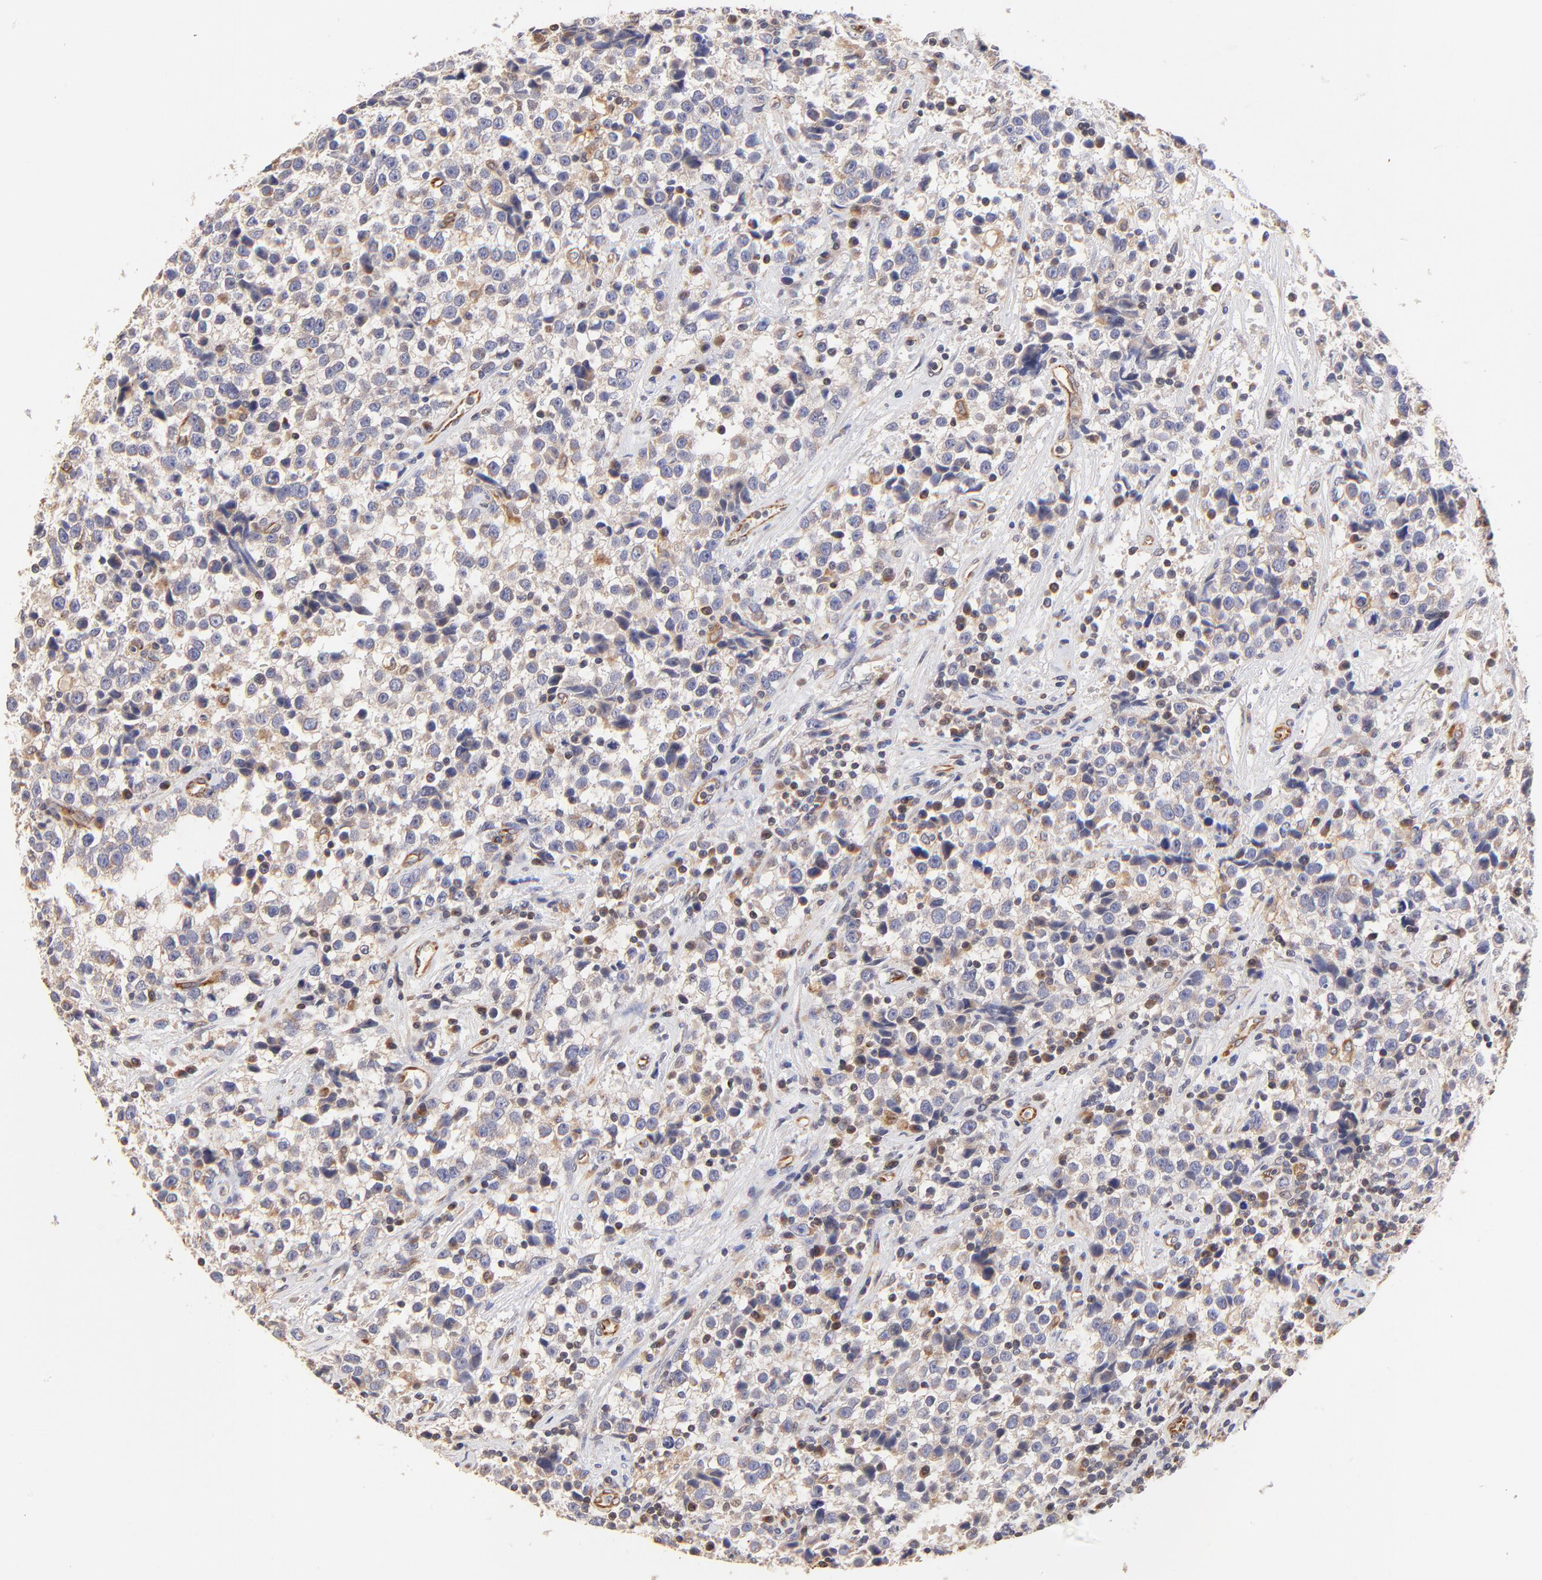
{"staining": {"intensity": "weak", "quantity": "25%-75%", "location": "cytoplasmic/membranous"}, "tissue": "testis cancer", "cell_type": "Tumor cells", "image_type": "cancer", "snomed": [{"axis": "morphology", "description": "Seminoma, NOS"}, {"axis": "topography", "description": "Testis"}], "caption": "This image exhibits testis cancer stained with IHC to label a protein in brown. The cytoplasmic/membranous of tumor cells show weak positivity for the protein. Nuclei are counter-stained blue.", "gene": "TNFAIP3", "patient": {"sex": "male", "age": 38}}